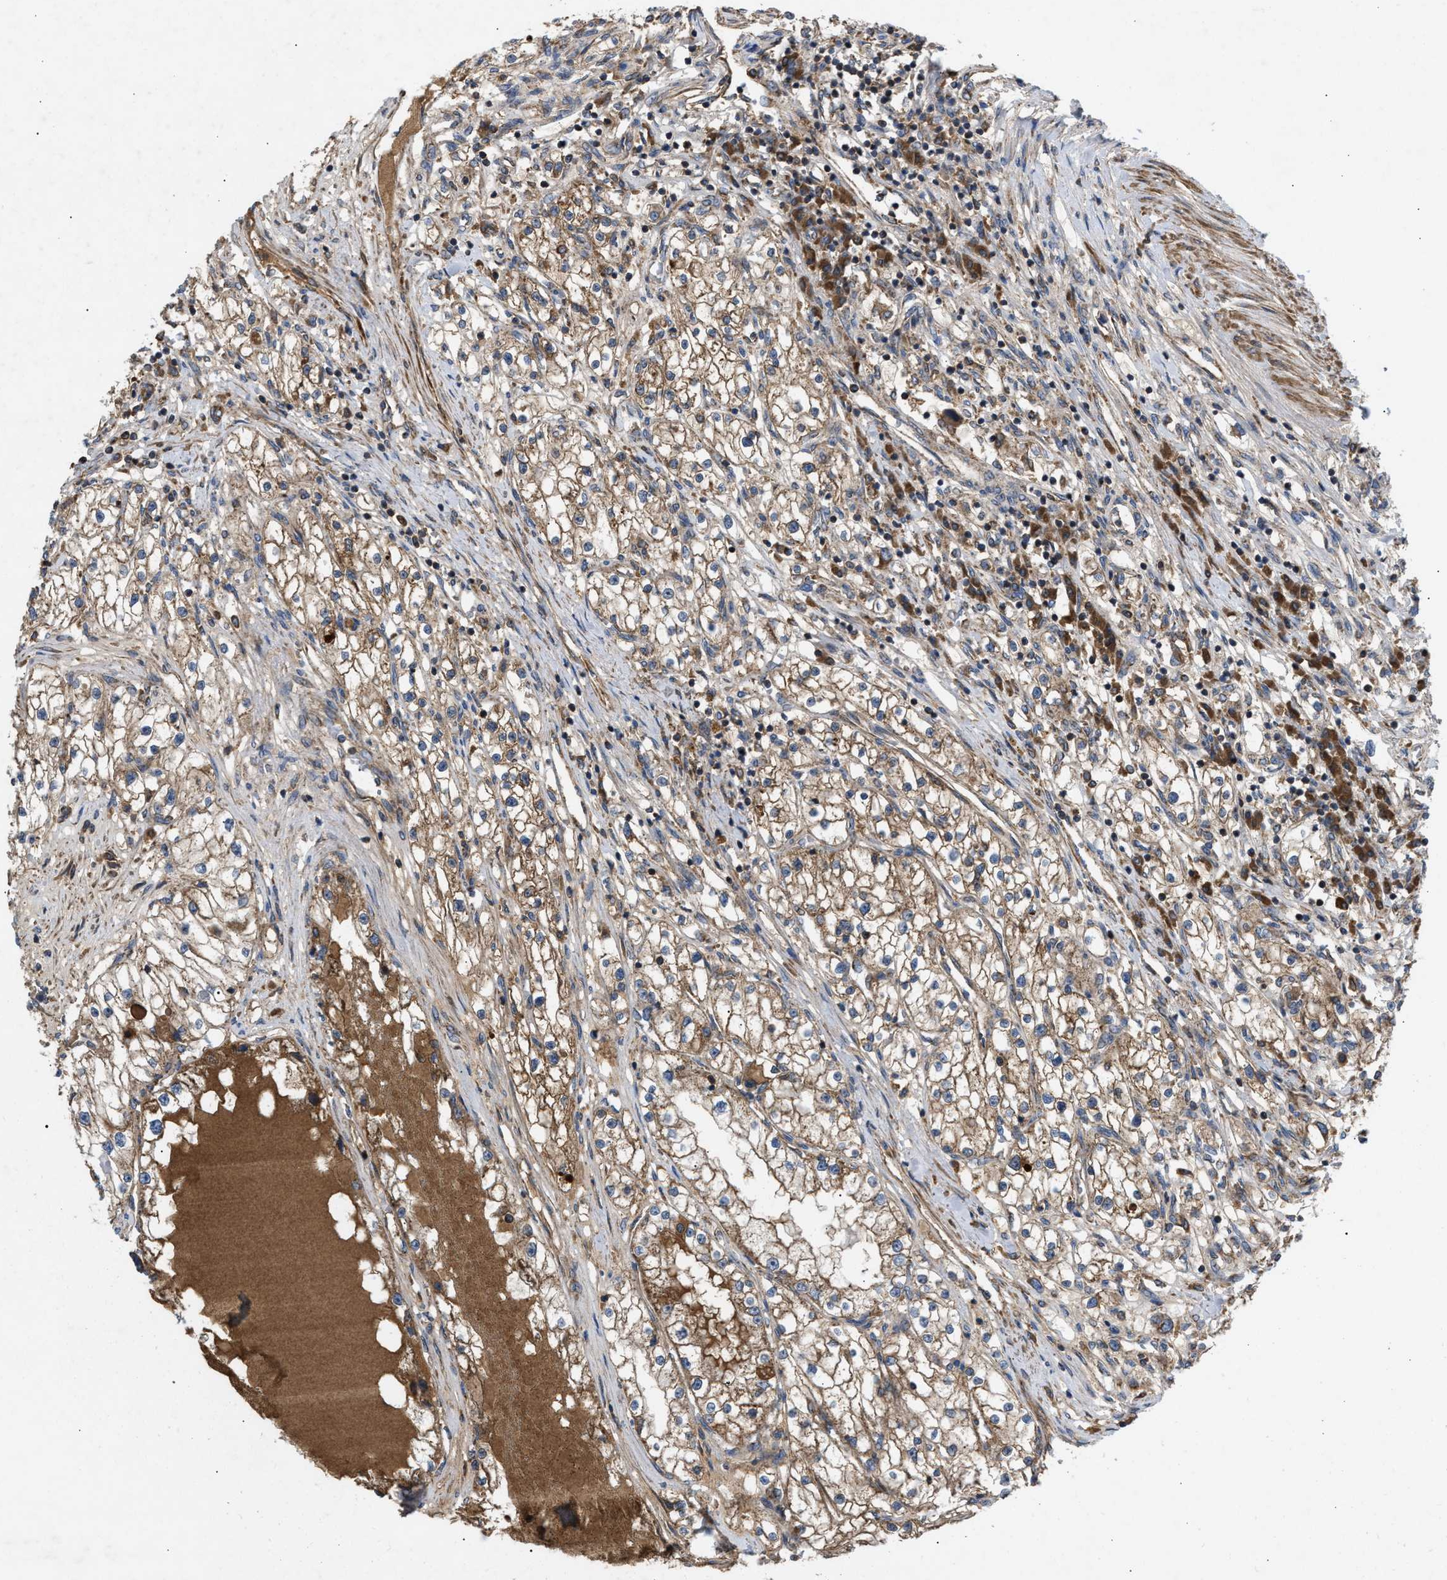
{"staining": {"intensity": "moderate", "quantity": ">75%", "location": "cytoplasmic/membranous"}, "tissue": "renal cancer", "cell_type": "Tumor cells", "image_type": "cancer", "snomed": [{"axis": "morphology", "description": "Adenocarcinoma, NOS"}, {"axis": "topography", "description": "Kidney"}], "caption": "Human renal adenocarcinoma stained for a protein (brown) reveals moderate cytoplasmic/membranous positive positivity in approximately >75% of tumor cells.", "gene": "TACO1", "patient": {"sex": "male", "age": 68}}